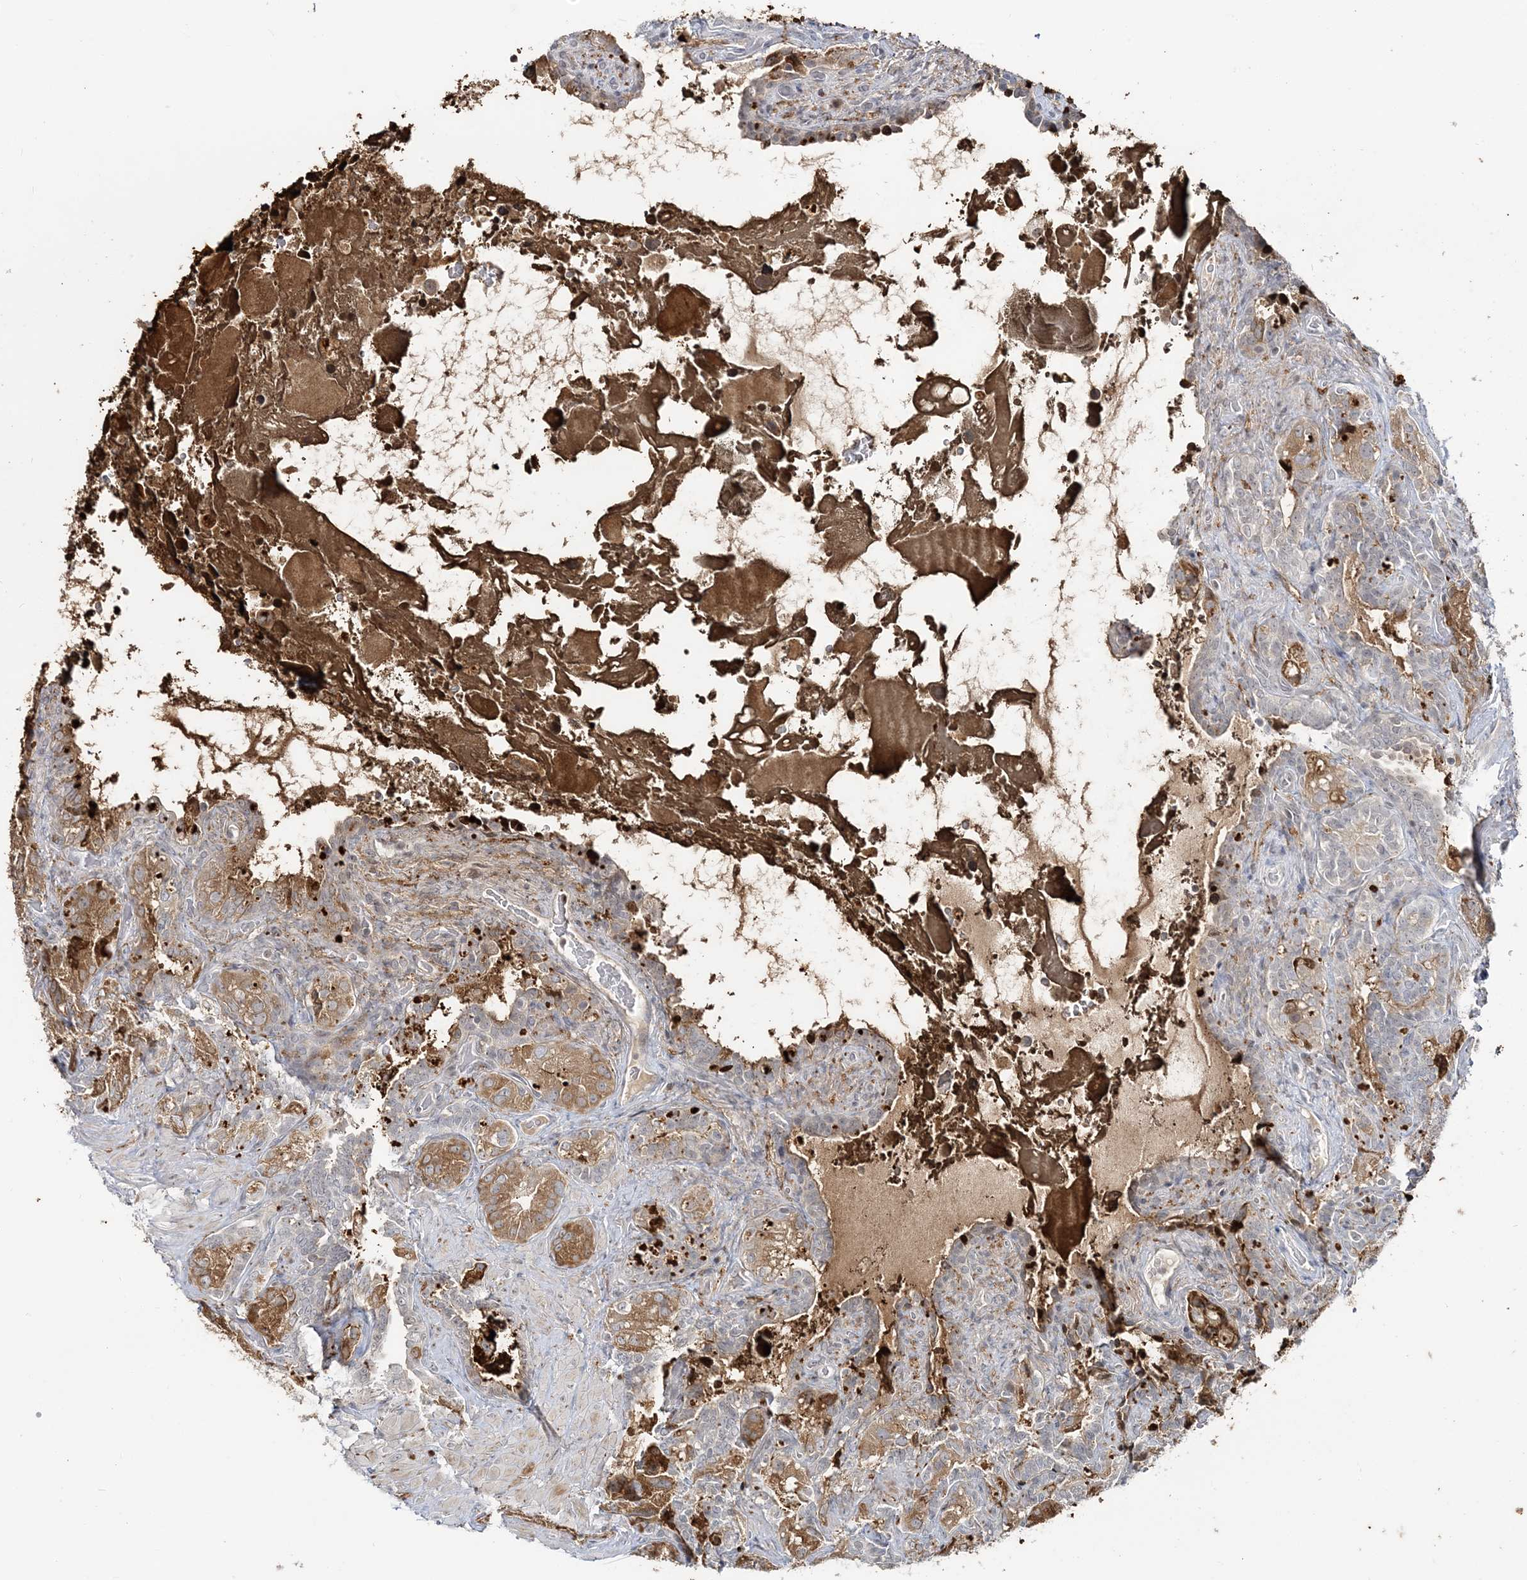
{"staining": {"intensity": "moderate", "quantity": ">75%", "location": "cytoplasmic/membranous,nuclear"}, "tissue": "seminal vesicle", "cell_type": "Glandular cells", "image_type": "normal", "snomed": [{"axis": "morphology", "description": "Normal tissue, NOS"}, {"axis": "topography", "description": "Seminal veicle"}, {"axis": "topography", "description": "Peripheral nerve tissue"}], "caption": "DAB (3,3'-diaminobenzidine) immunohistochemical staining of benign human seminal vesicle displays moderate cytoplasmic/membranous,nuclear protein positivity in approximately >75% of glandular cells.", "gene": "LEXM", "patient": {"sex": "male", "age": 67}}